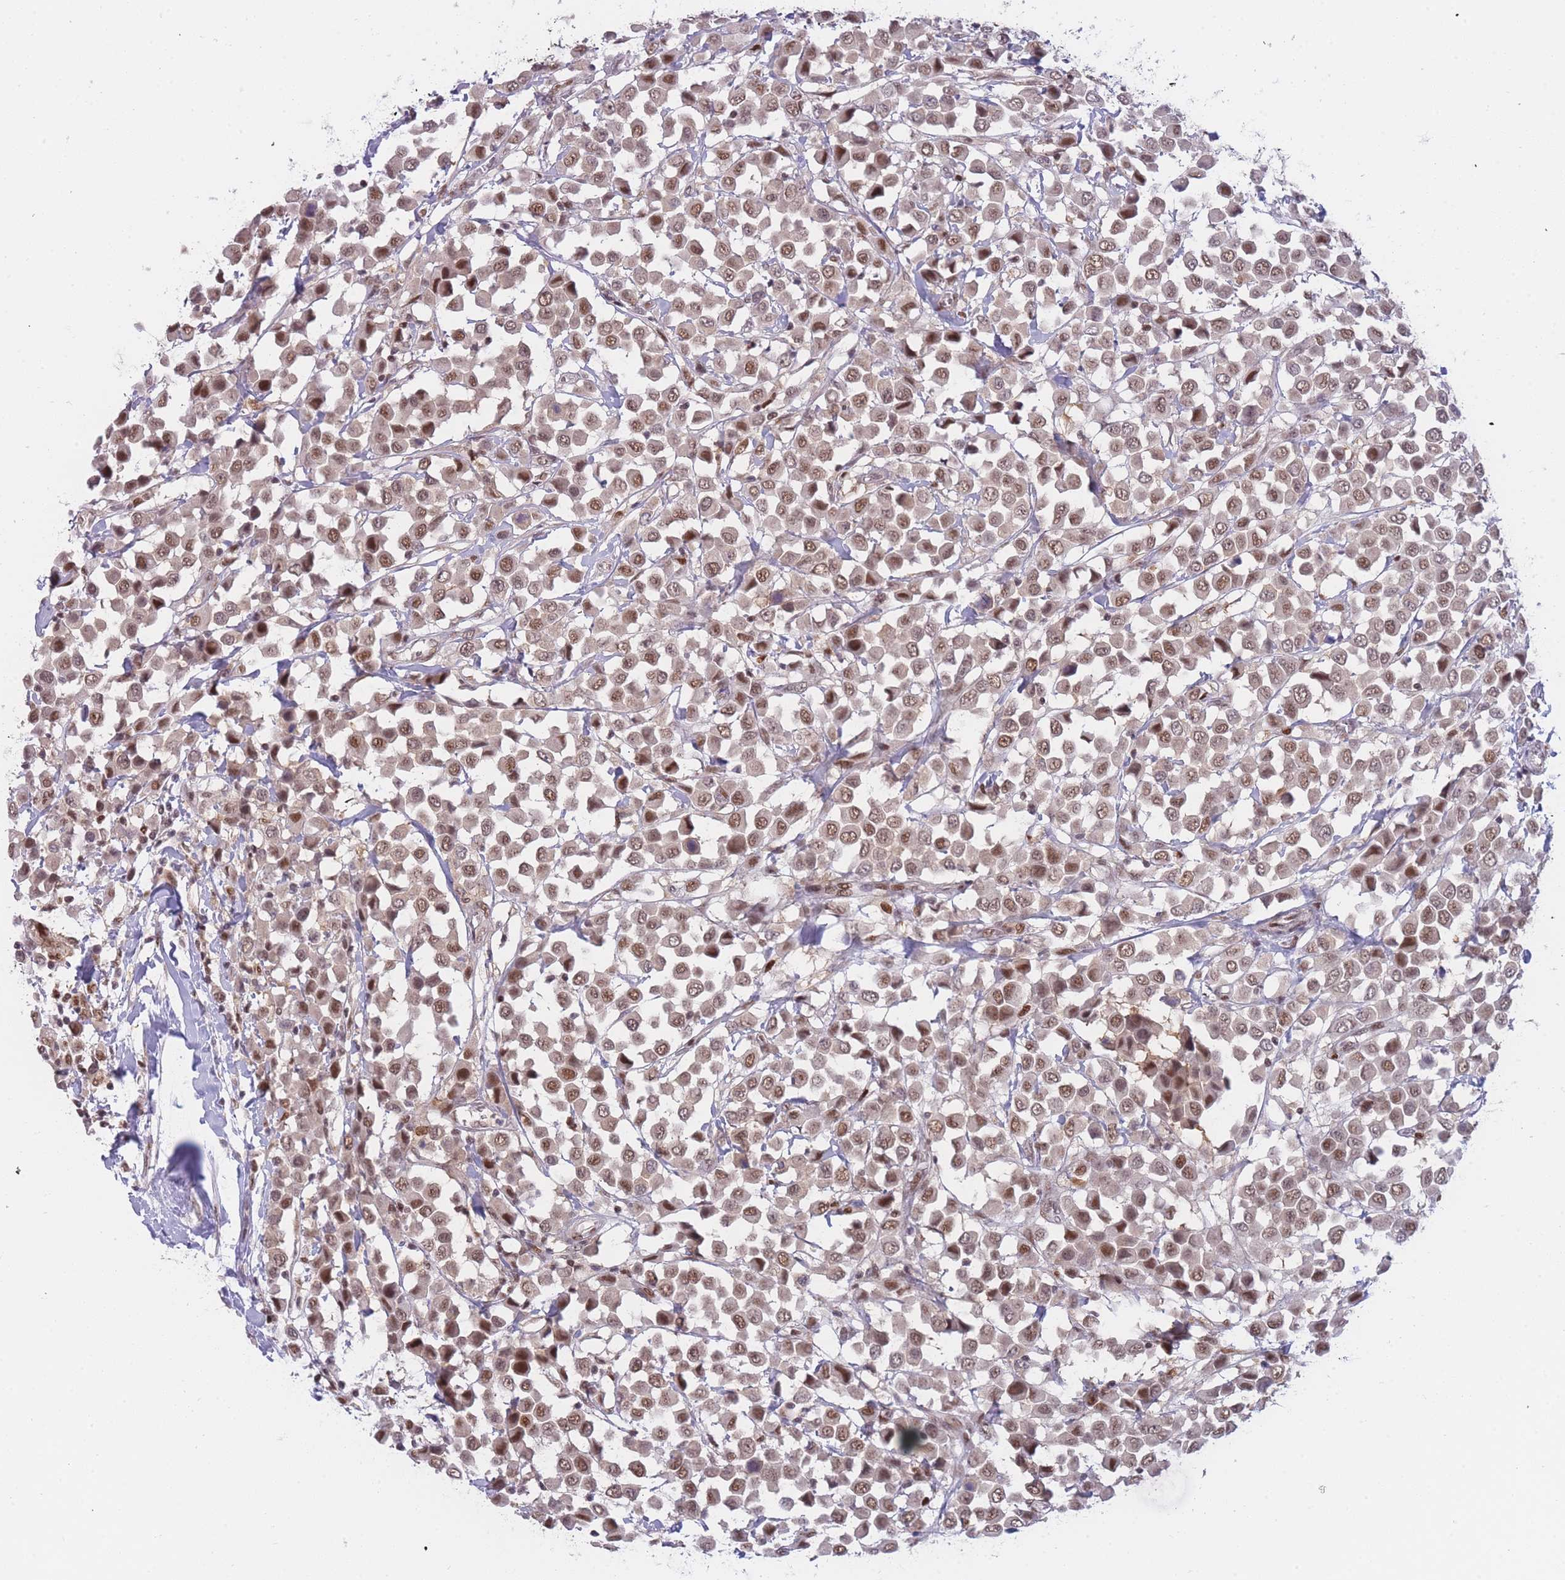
{"staining": {"intensity": "moderate", "quantity": ">75%", "location": "nuclear"}, "tissue": "breast cancer", "cell_type": "Tumor cells", "image_type": "cancer", "snomed": [{"axis": "morphology", "description": "Duct carcinoma"}, {"axis": "topography", "description": "Breast"}], "caption": "IHC (DAB (3,3'-diaminobenzidine)) staining of human breast intraductal carcinoma displays moderate nuclear protein expression in approximately >75% of tumor cells. The staining was performed using DAB (3,3'-diaminobenzidine), with brown indicating positive protein expression. Nuclei are stained blue with hematoxylin.", "gene": "DEAF1", "patient": {"sex": "female", "age": 61}}